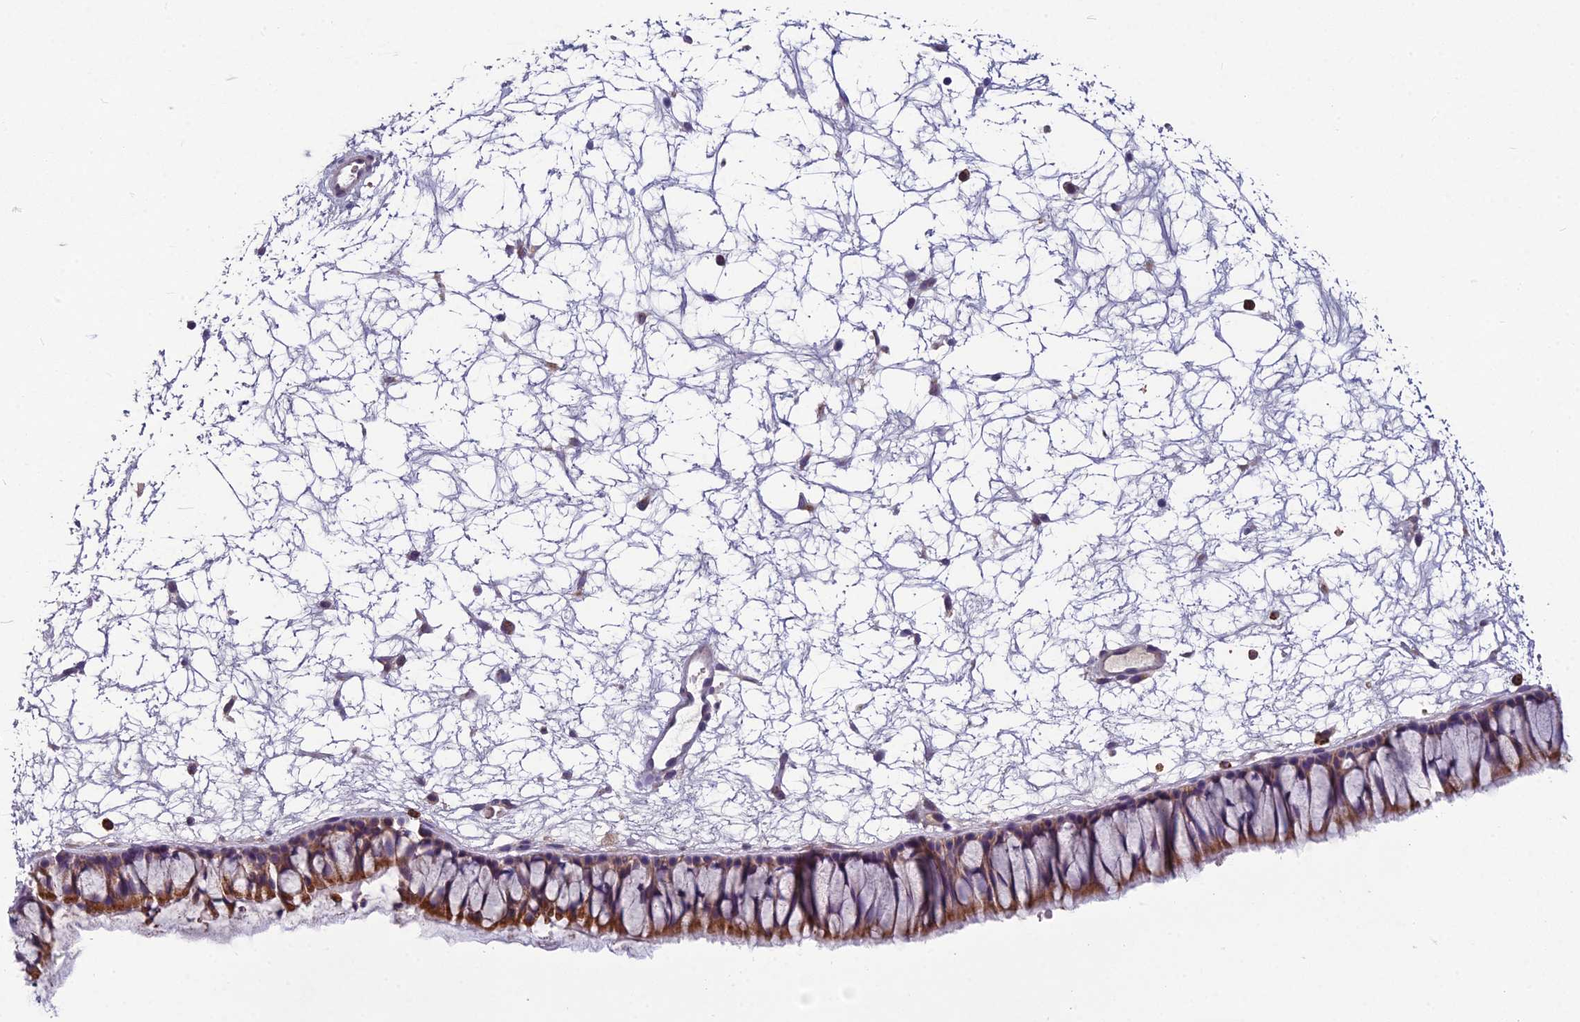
{"staining": {"intensity": "moderate", "quantity": ">75%", "location": "cytoplasmic/membranous"}, "tissue": "nasopharynx", "cell_type": "Respiratory epithelial cells", "image_type": "normal", "snomed": [{"axis": "morphology", "description": "Normal tissue, NOS"}, {"axis": "topography", "description": "Nasopharynx"}], "caption": "High-magnification brightfield microscopy of normal nasopharynx stained with DAB (3,3'-diaminobenzidine) (brown) and counterstained with hematoxylin (blue). respiratory epithelial cells exhibit moderate cytoplasmic/membranous positivity is appreciated in about>75% of cells. The staining was performed using DAB, with brown indicating positive protein expression. Nuclei are stained blue with hematoxylin.", "gene": "ENSG00000188897", "patient": {"sex": "male", "age": 64}}